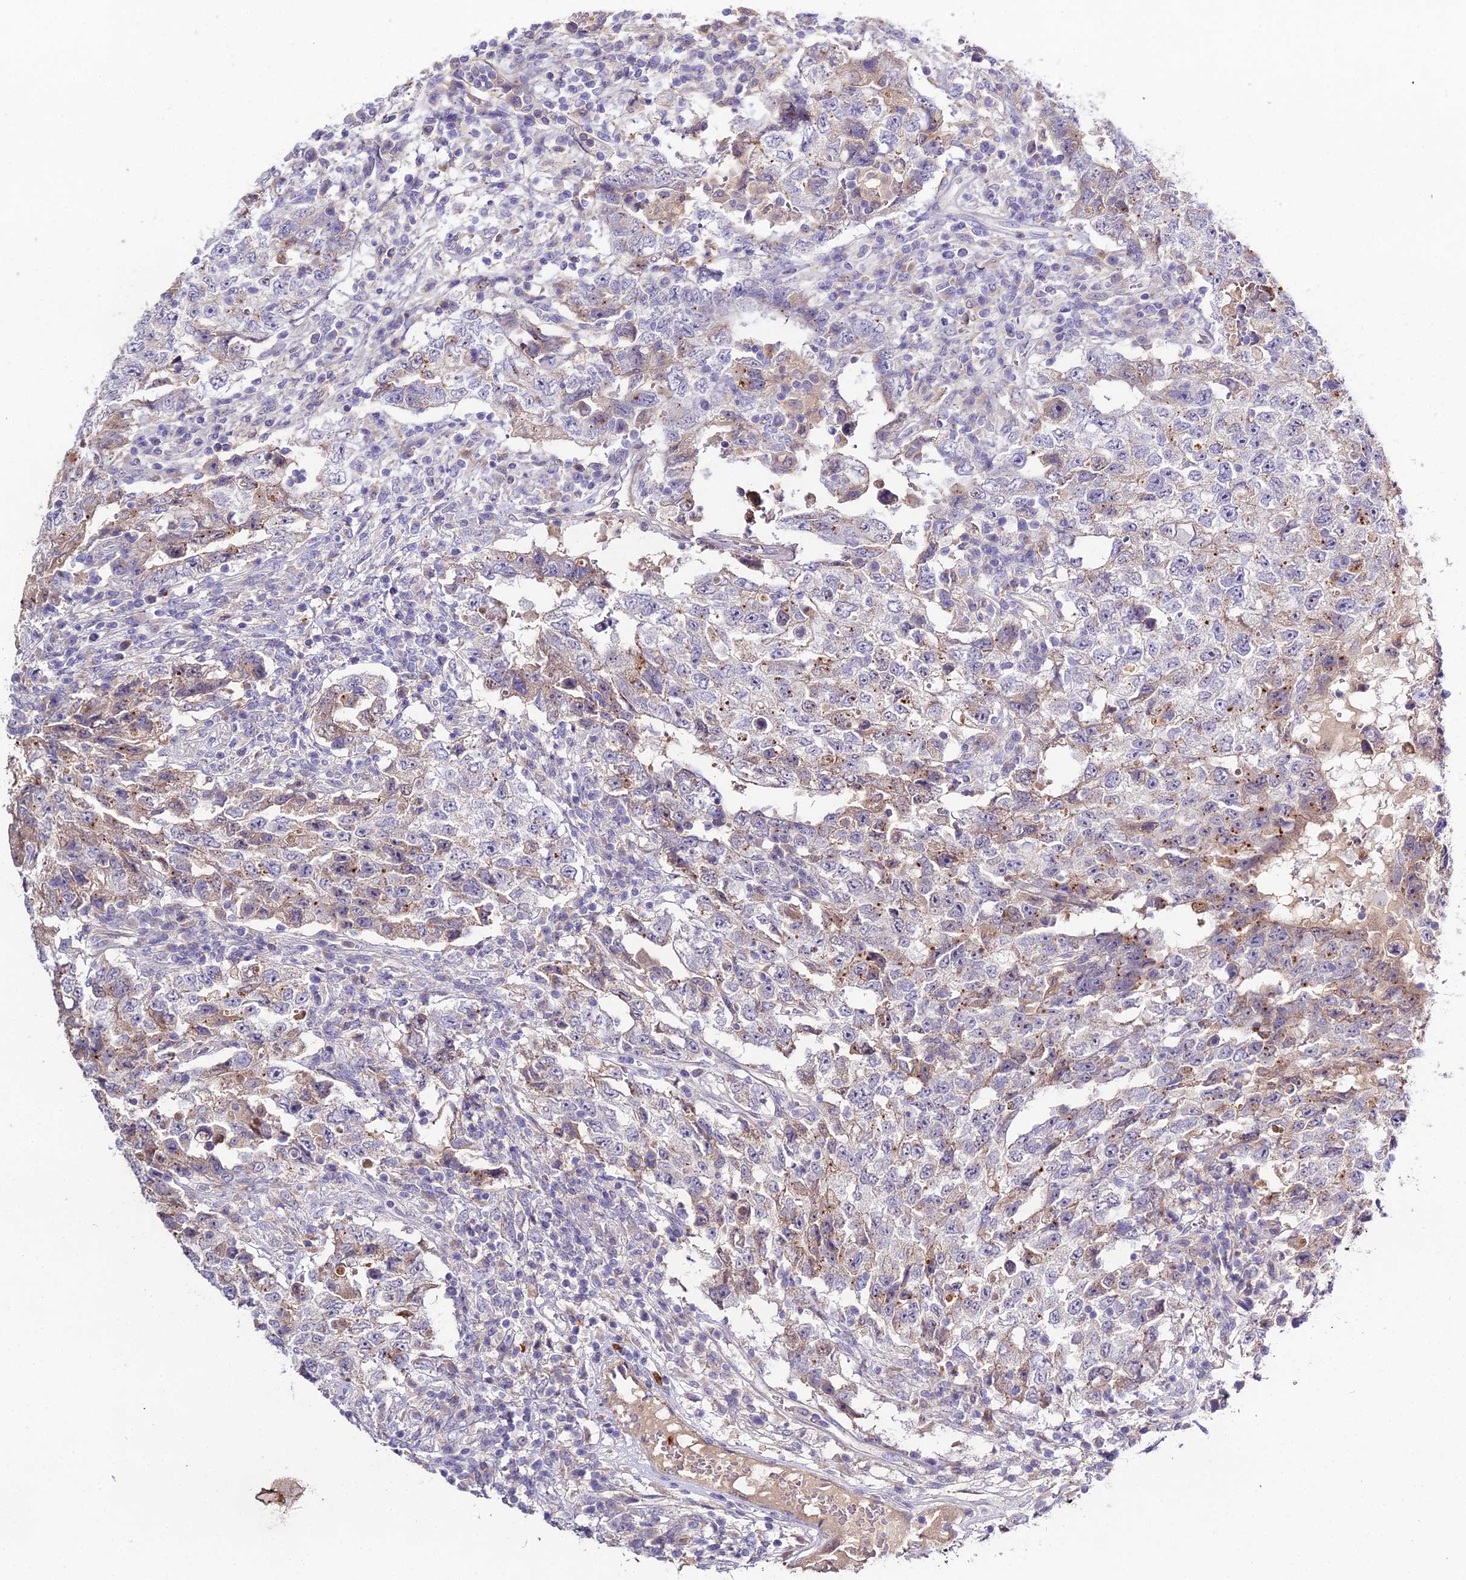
{"staining": {"intensity": "weak", "quantity": "25%-75%", "location": "cytoplasmic/membranous"}, "tissue": "testis cancer", "cell_type": "Tumor cells", "image_type": "cancer", "snomed": [{"axis": "morphology", "description": "Carcinoma, Embryonal, NOS"}, {"axis": "topography", "description": "Testis"}], "caption": "A brown stain labels weak cytoplasmic/membranous staining of a protein in human embryonal carcinoma (testis) tumor cells. The staining was performed using DAB (3,3'-diaminobenzidine), with brown indicating positive protein expression. Nuclei are stained blue with hematoxylin.", "gene": "EID2", "patient": {"sex": "male", "age": 26}}